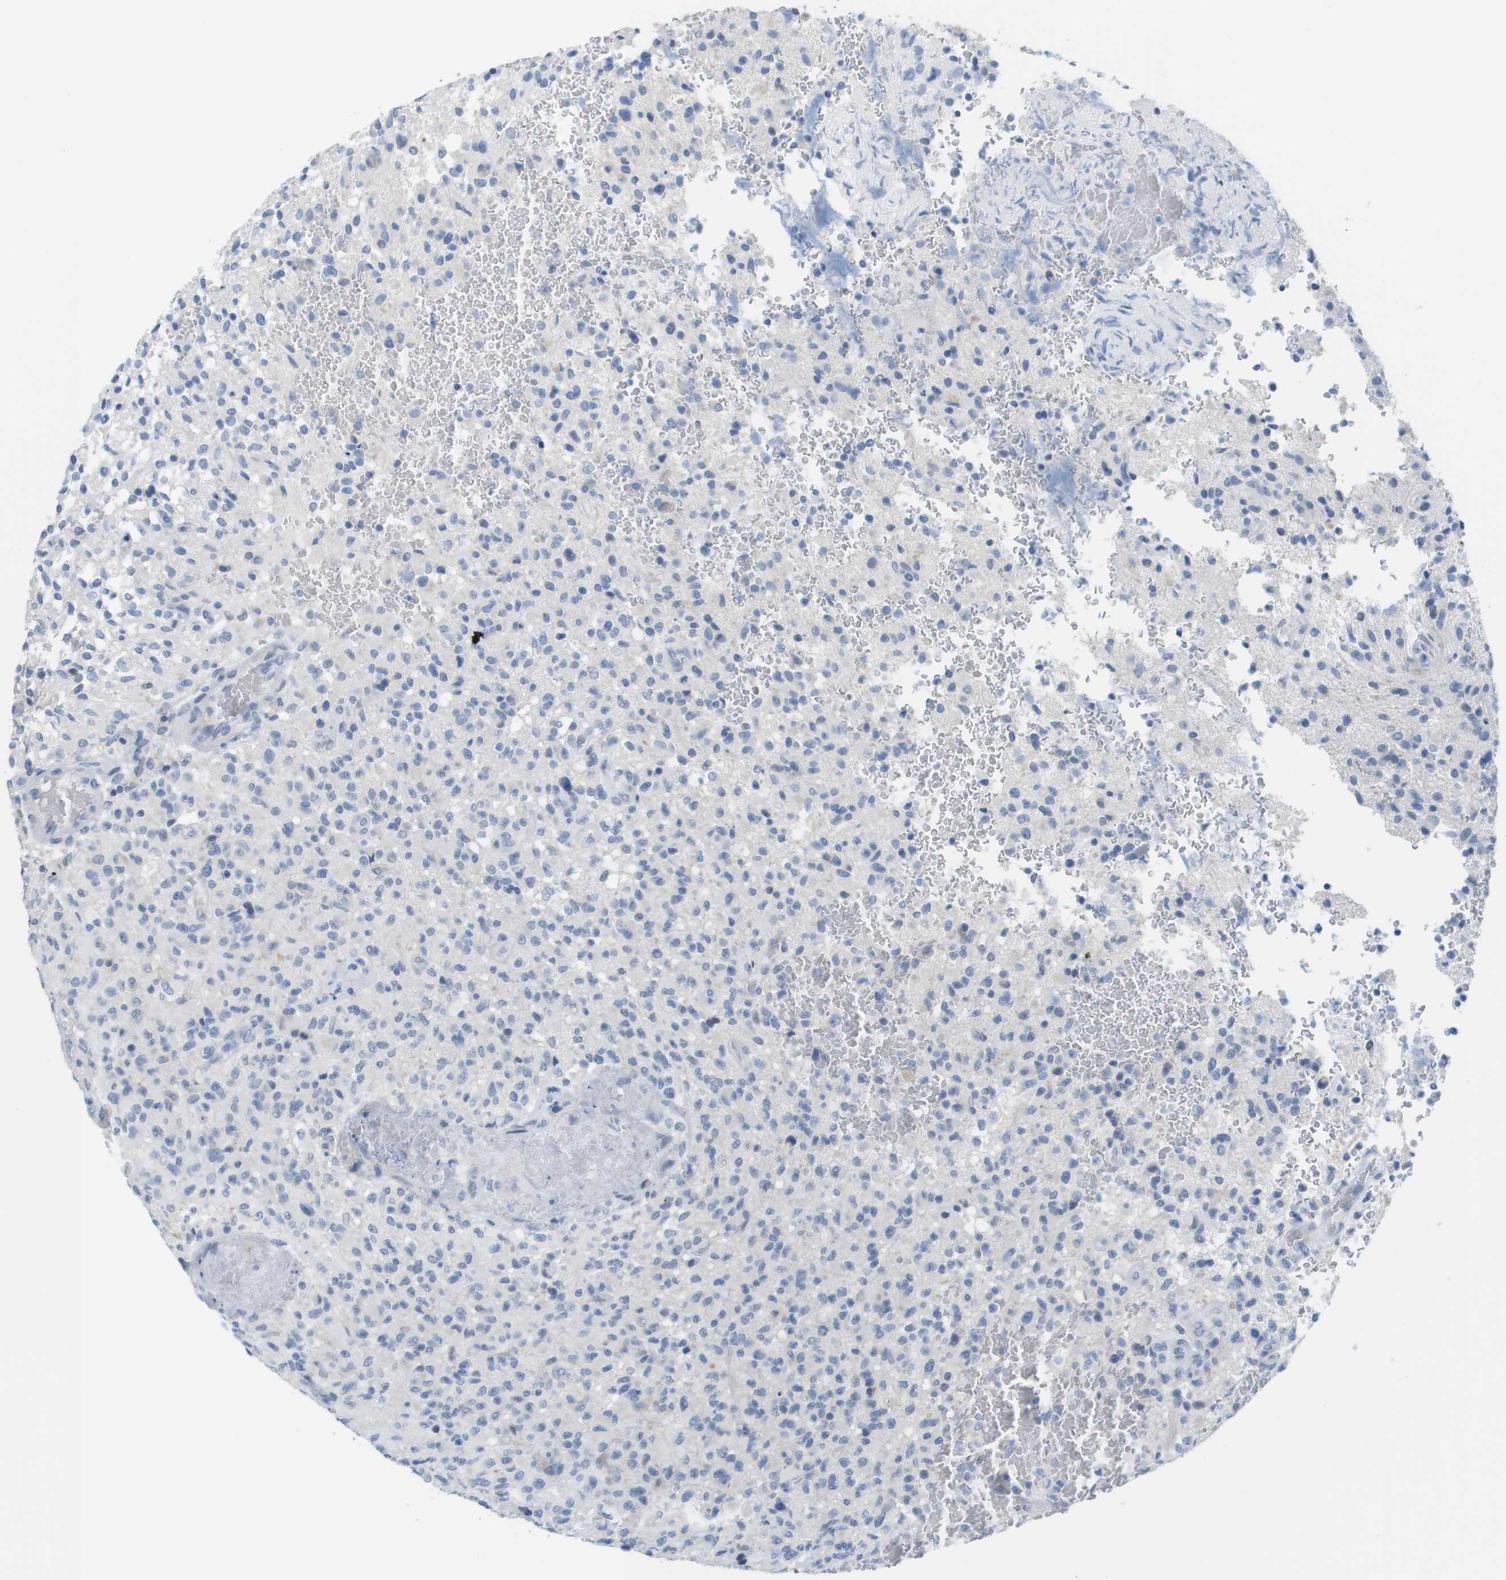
{"staining": {"intensity": "negative", "quantity": "none", "location": "none"}, "tissue": "glioma", "cell_type": "Tumor cells", "image_type": "cancer", "snomed": [{"axis": "morphology", "description": "Glioma, malignant, High grade"}, {"axis": "topography", "description": "Brain"}], "caption": "High power microscopy histopathology image of an IHC histopathology image of glioma, revealing no significant positivity in tumor cells. The staining was performed using DAB to visualize the protein expression in brown, while the nuclei were stained in blue with hematoxylin (Magnification: 20x).", "gene": "OPN1SW", "patient": {"sex": "male", "age": 71}}